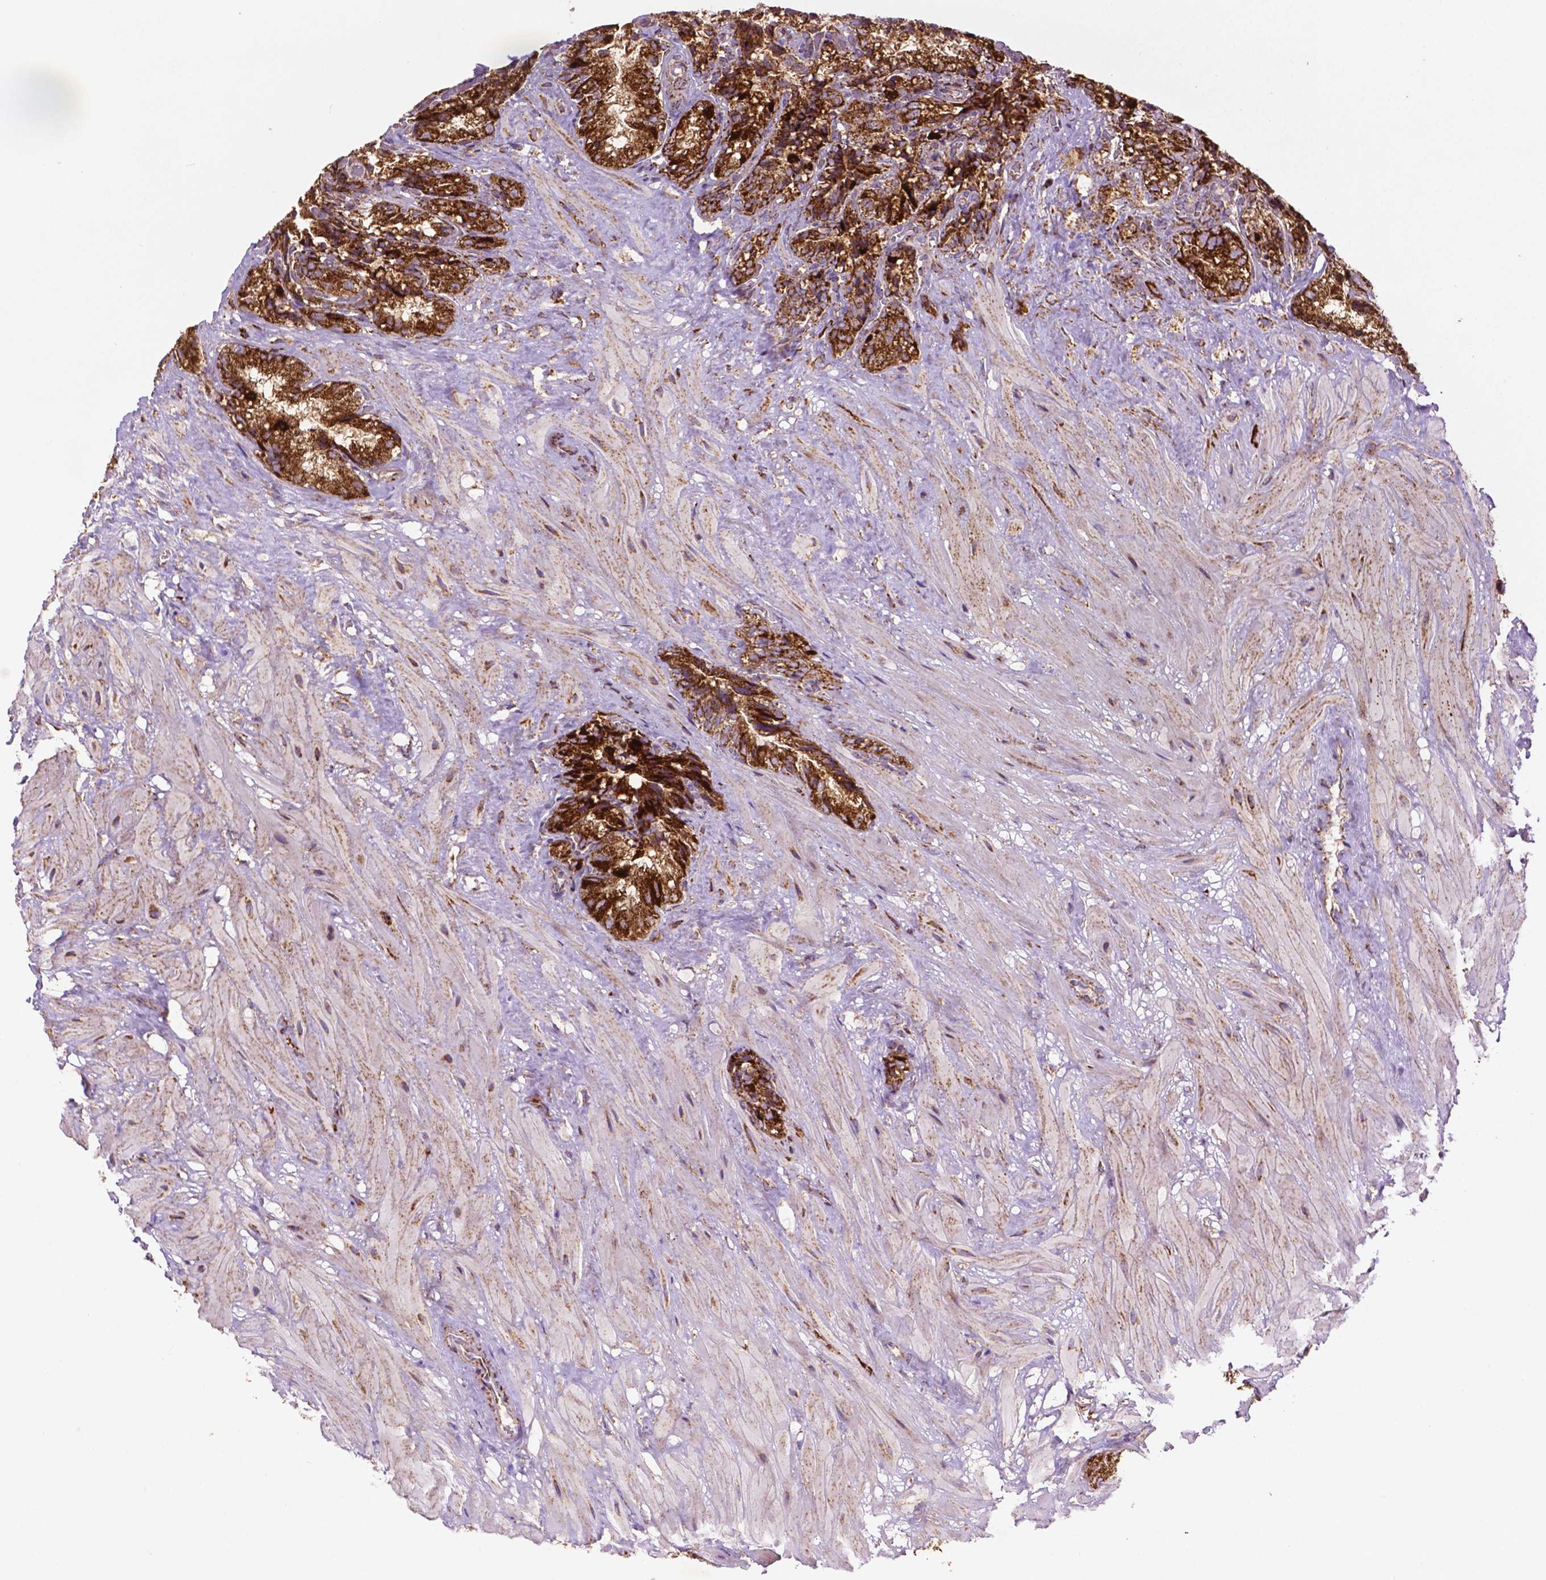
{"staining": {"intensity": "strong", "quantity": ">75%", "location": "cytoplasmic/membranous"}, "tissue": "seminal vesicle", "cell_type": "Glandular cells", "image_type": "normal", "snomed": [{"axis": "morphology", "description": "Normal tissue, NOS"}, {"axis": "topography", "description": "Seminal veicle"}], "caption": "IHC photomicrograph of unremarkable seminal vesicle: seminal vesicle stained using immunohistochemistry displays high levels of strong protein expression localized specifically in the cytoplasmic/membranous of glandular cells, appearing as a cytoplasmic/membranous brown color.", "gene": "ILVBL", "patient": {"sex": "male", "age": 57}}